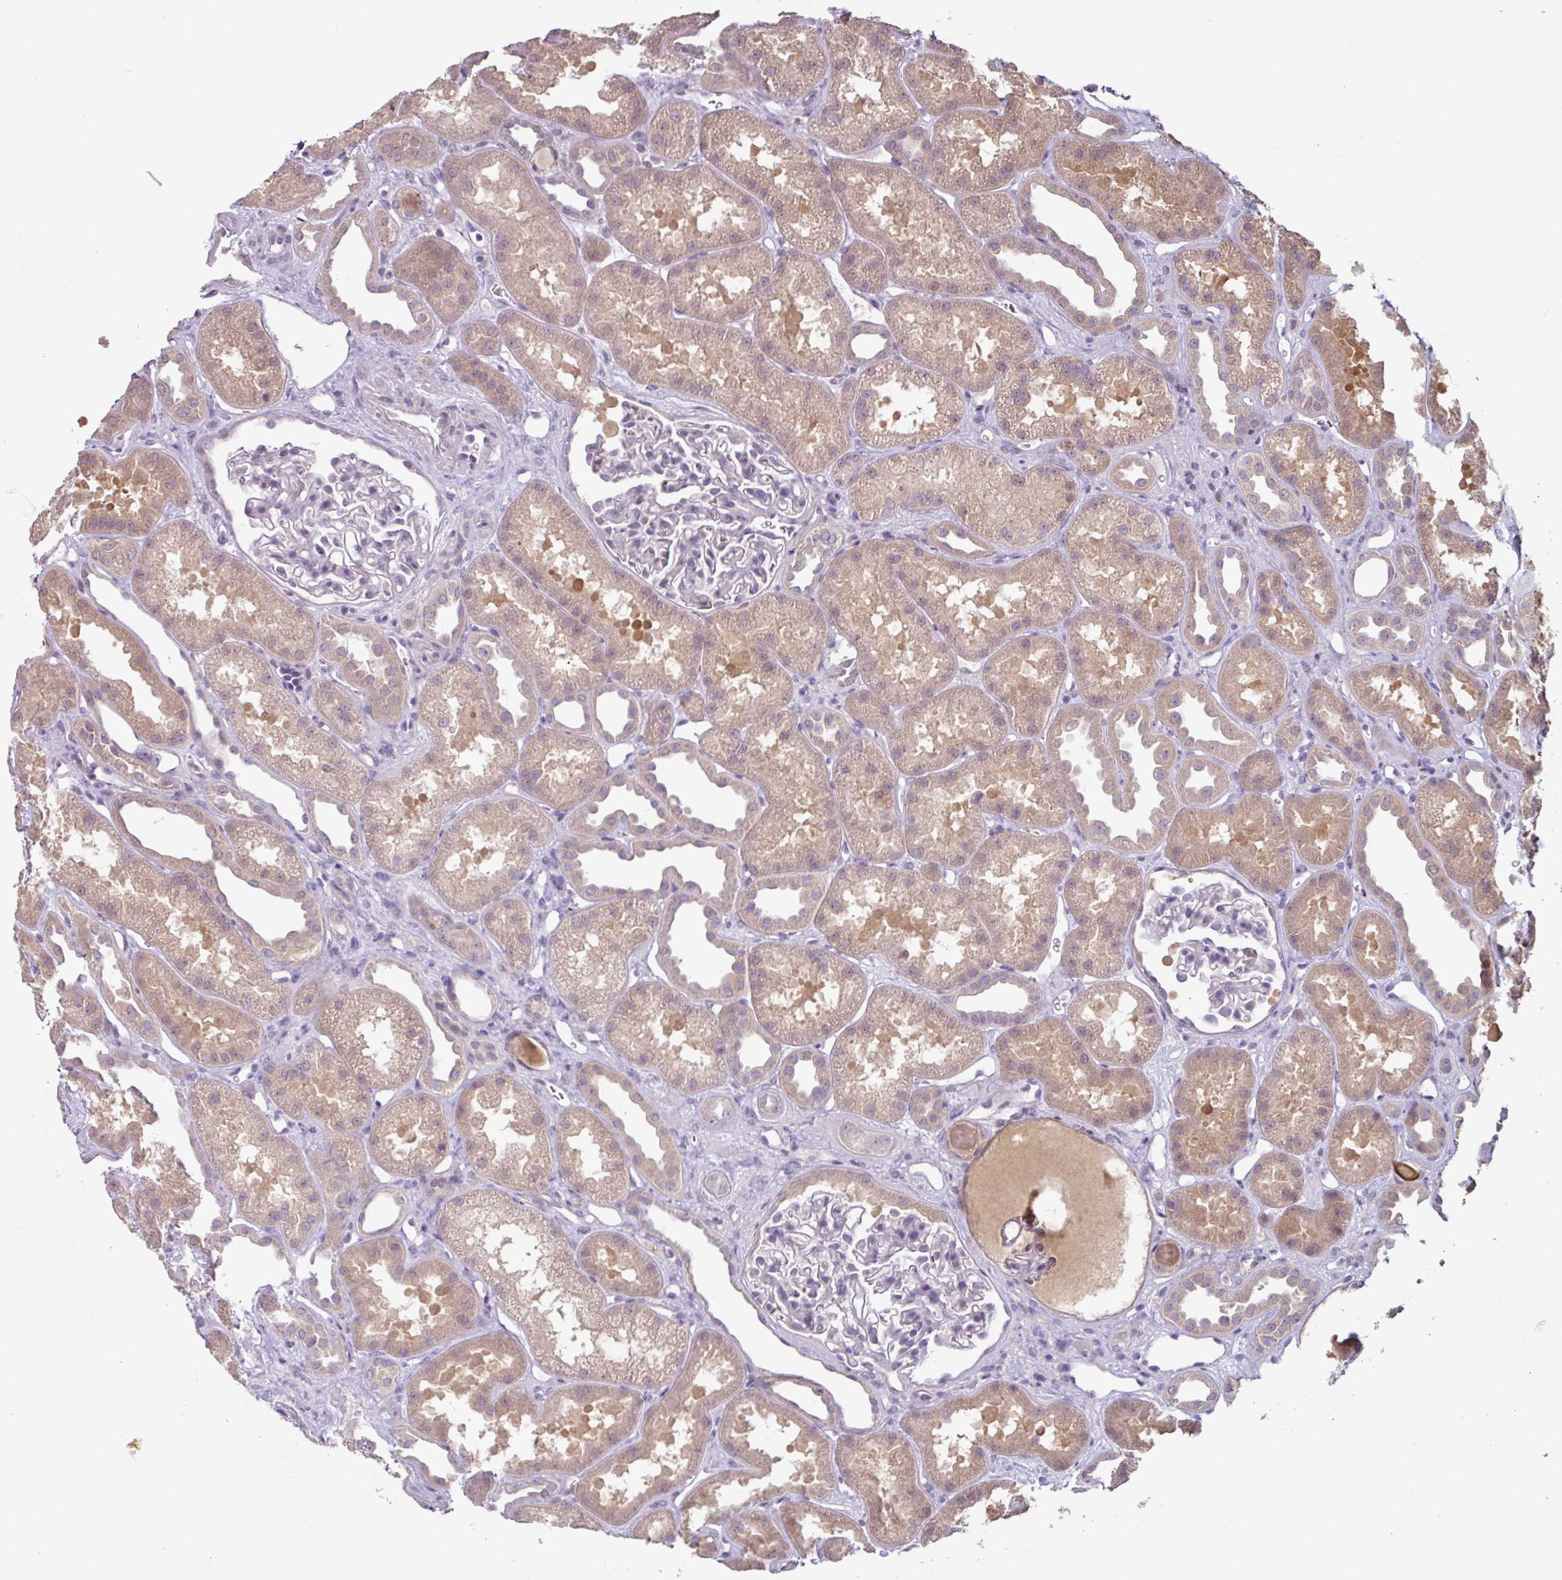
{"staining": {"intensity": "negative", "quantity": "none", "location": "none"}, "tissue": "kidney", "cell_type": "Cells in glomeruli", "image_type": "normal", "snomed": [{"axis": "morphology", "description": "Normal tissue, NOS"}, {"axis": "topography", "description": "Kidney"}], "caption": "There is no significant positivity in cells in glomeruli of kidney. Nuclei are stained in blue.", "gene": "SLC5A10", "patient": {"sex": "male", "age": 61}}